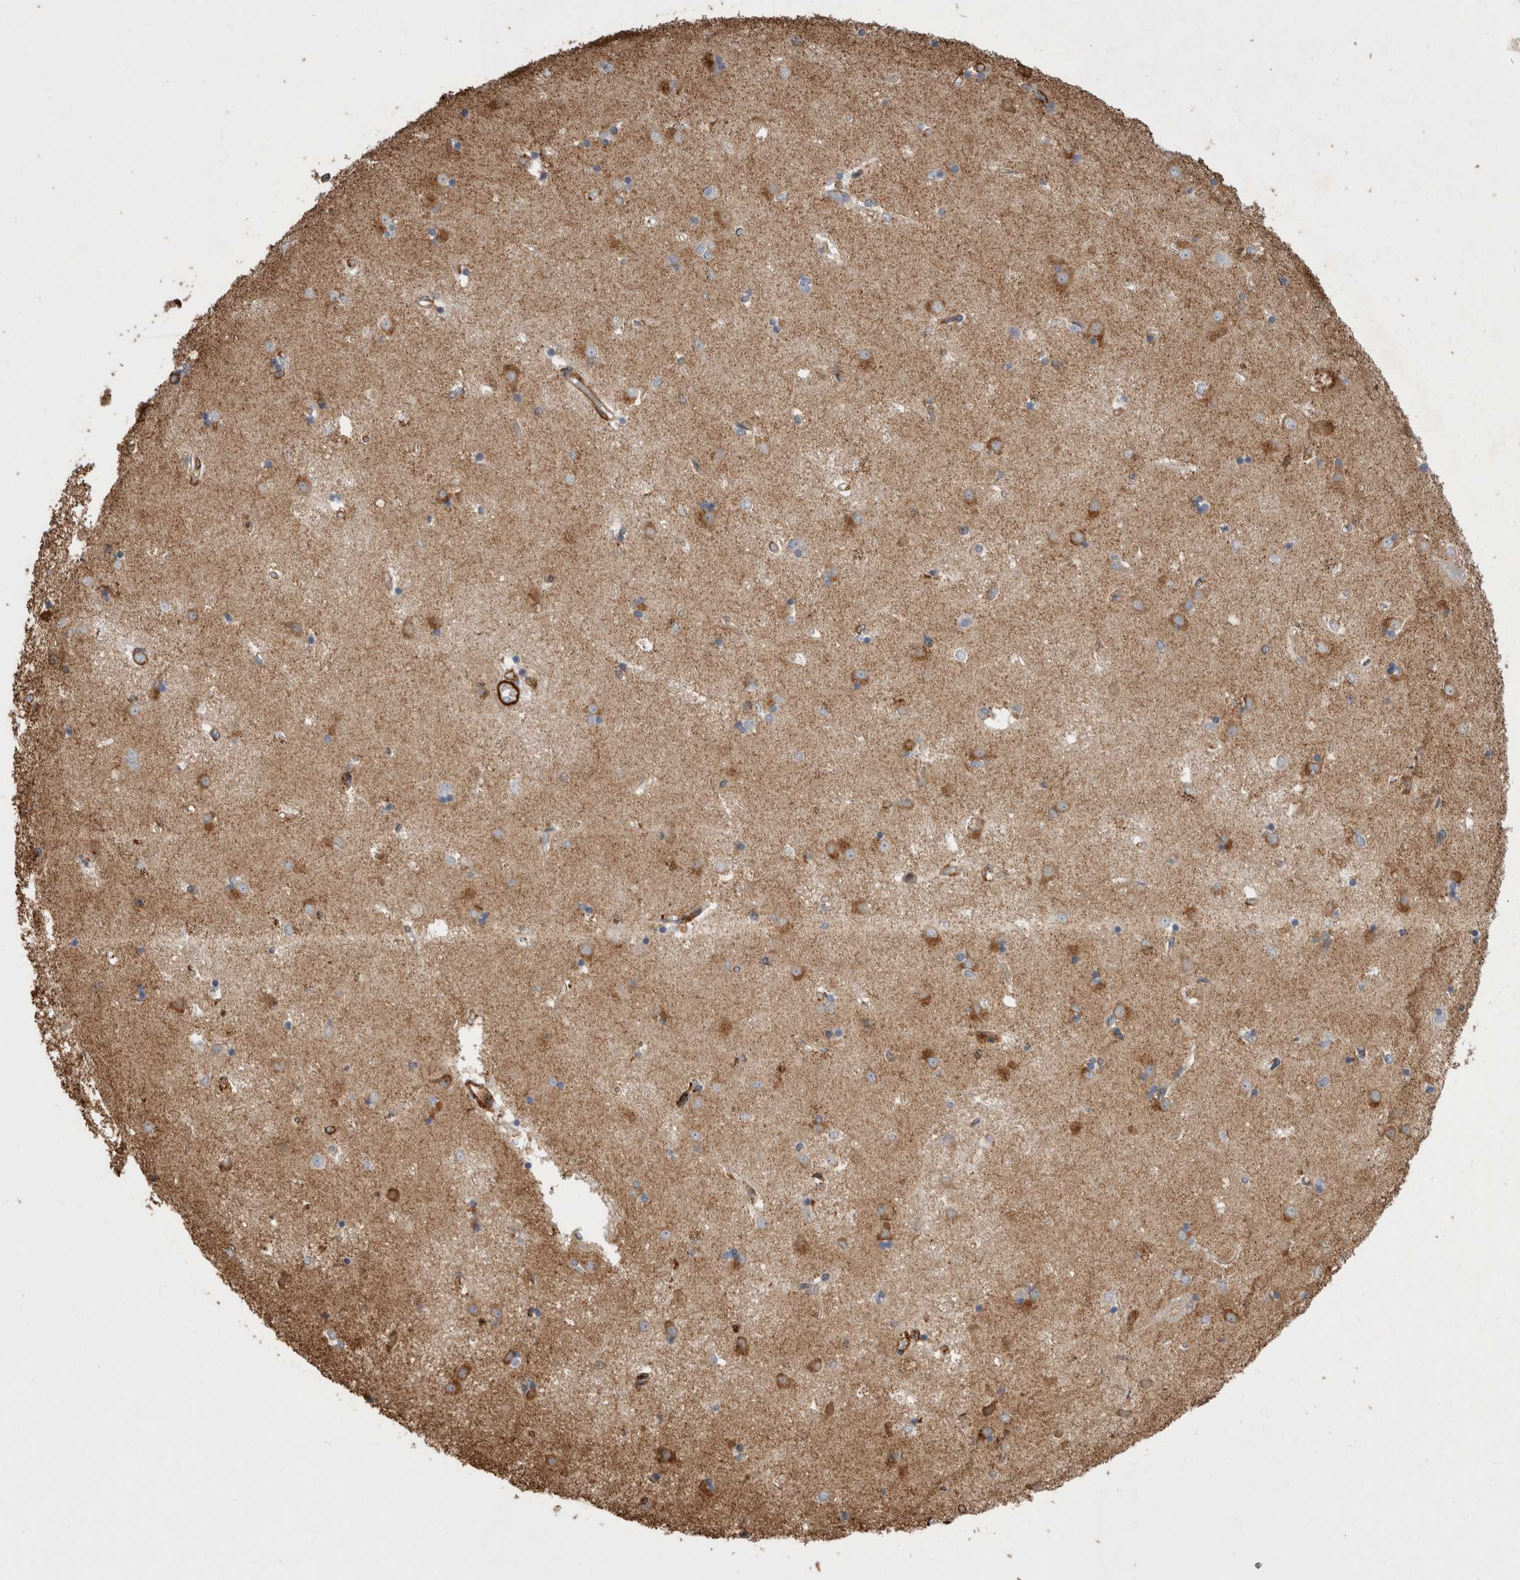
{"staining": {"intensity": "negative", "quantity": "none", "location": "none"}, "tissue": "caudate", "cell_type": "Glial cells", "image_type": "normal", "snomed": [{"axis": "morphology", "description": "Normal tissue, NOS"}, {"axis": "topography", "description": "Lateral ventricle wall"}], "caption": "Image shows no protein expression in glial cells of normal caudate.", "gene": "GPER1", "patient": {"sex": "male", "age": 45}}